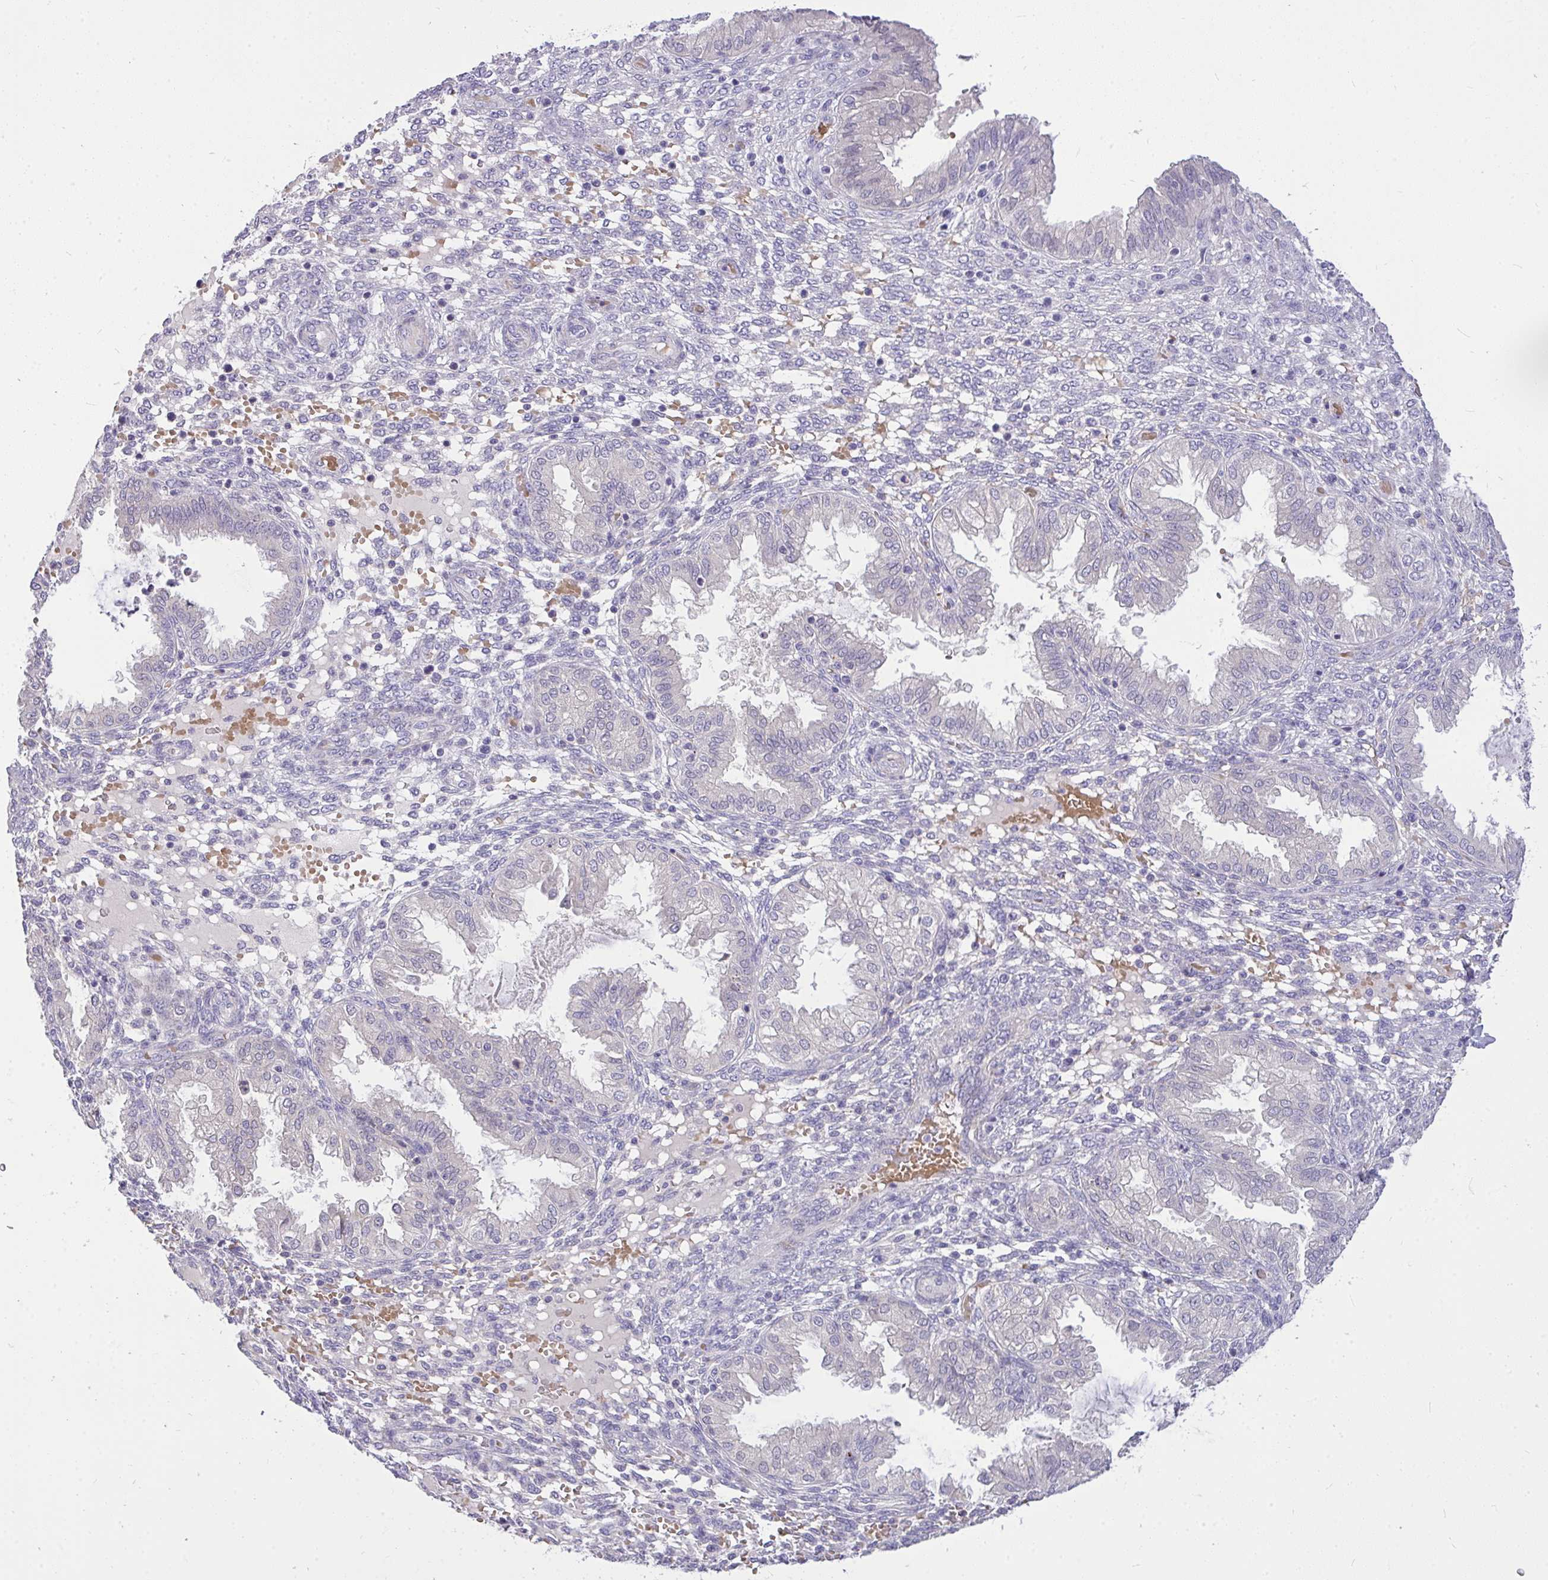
{"staining": {"intensity": "negative", "quantity": "none", "location": "none"}, "tissue": "endometrium", "cell_type": "Cells in endometrial stroma", "image_type": "normal", "snomed": [{"axis": "morphology", "description": "Normal tissue, NOS"}, {"axis": "topography", "description": "Endometrium"}], "caption": "A high-resolution image shows immunohistochemistry staining of normal endometrium, which exhibits no significant expression in cells in endometrial stroma. Brightfield microscopy of IHC stained with DAB (brown) and hematoxylin (blue), captured at high magnification.", "gene": "MOCS1", "patient": {"sex": "female", "age": 33}}